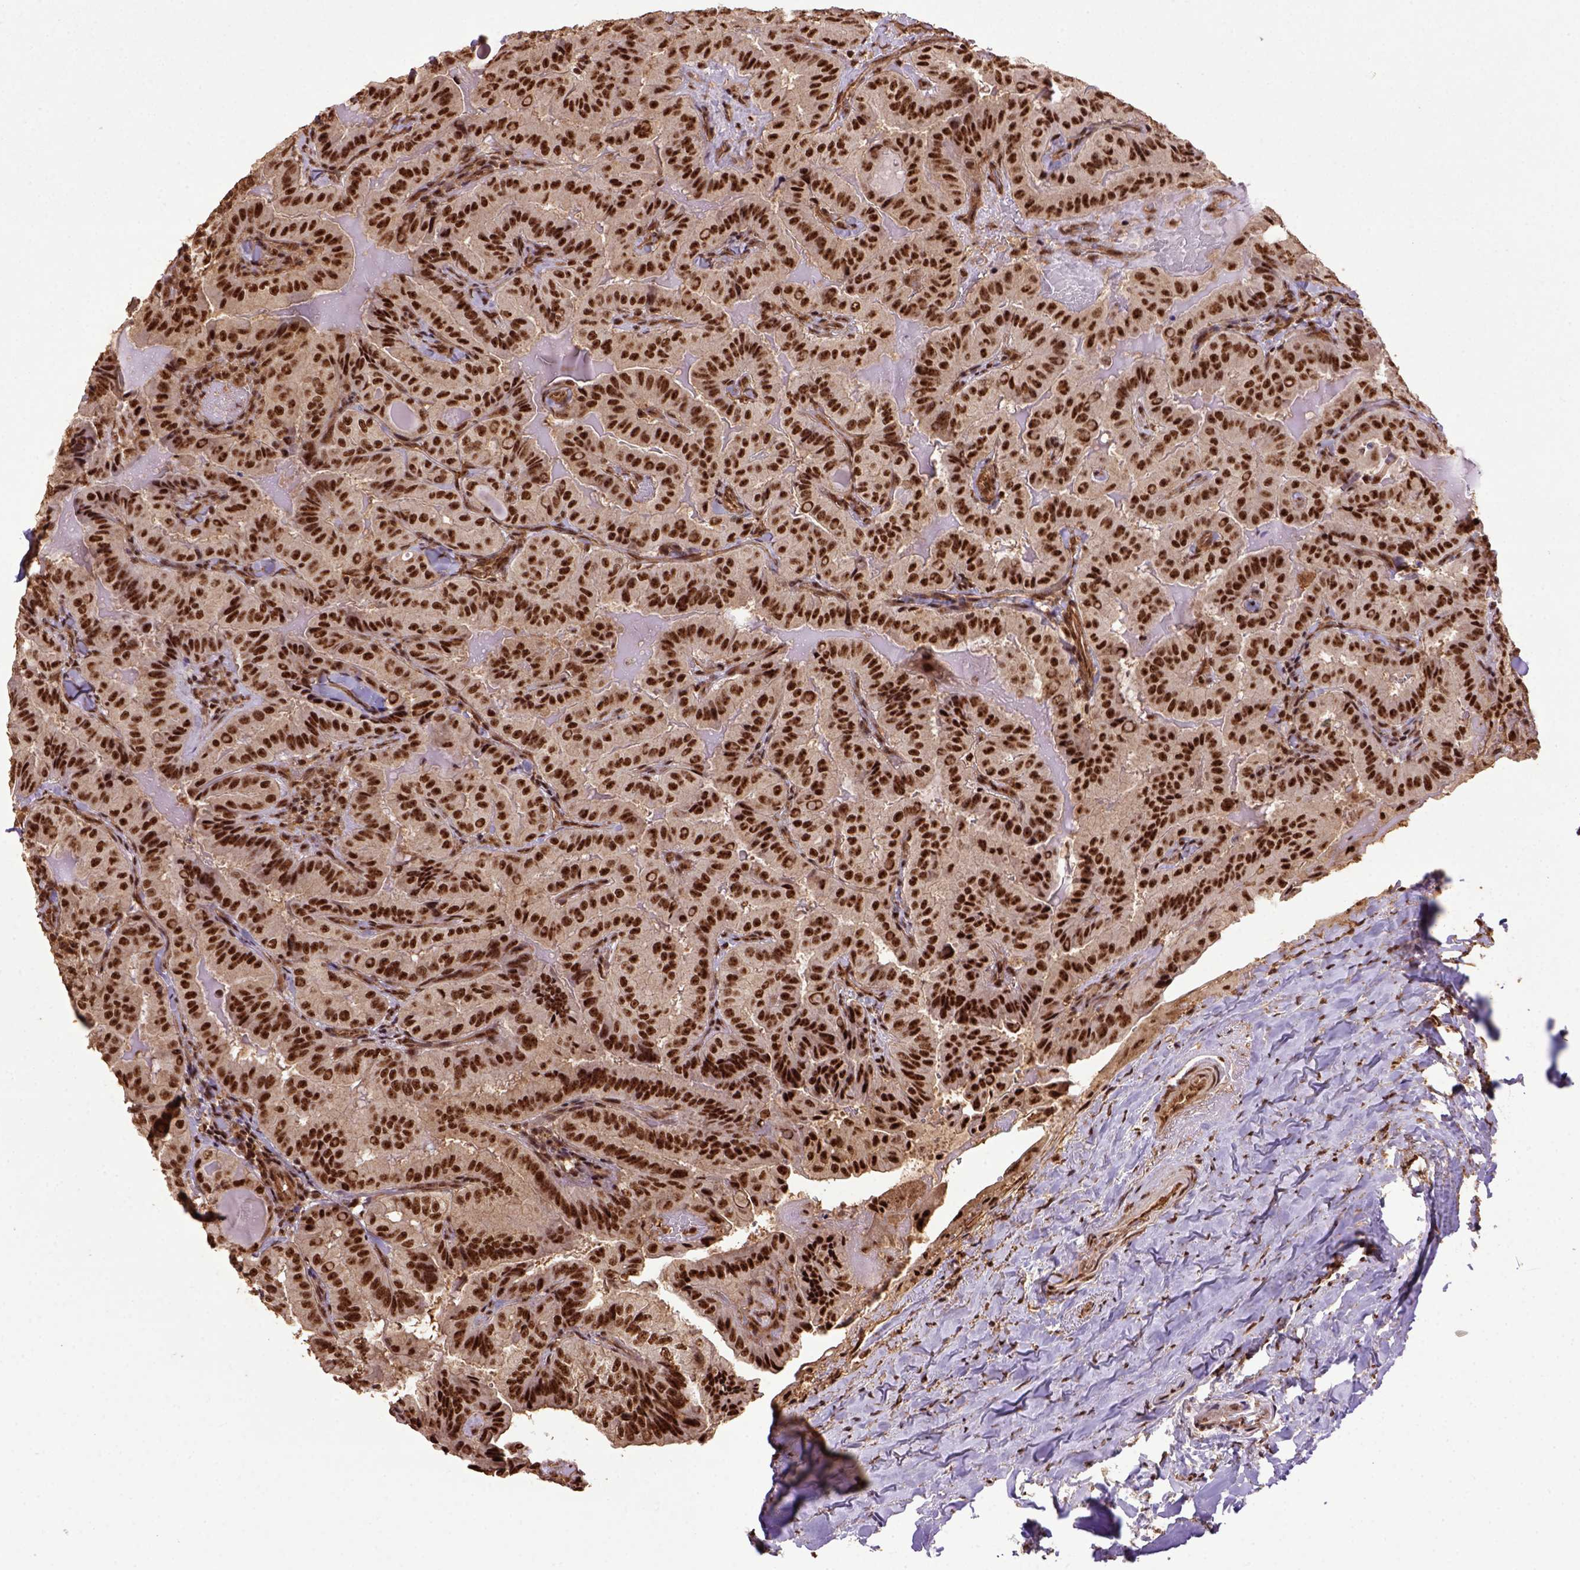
{"staining": {"intensity": "strong", "quantity": ">75%", "location": "nuclear"}, "tissue": "thyroid cancer", "cell_type": "Tumor cells", "image_type": "cancer", "snomed": [{"axis": "morphology", "description": "Papillary adenocarcinoma, NOS"}, {"axis": "topography", "description": "Thyroid gland"}], "caption": "Immunohistochemistry (IHC) staining of thyroid cancer, which reveals high levels of strong nuclear staining in approximately >75% of tumor cells indicating strong nuclear protein positivity. The staining was performed using DAB (3,3'-diaminobenzidine) (brown) for protein detection and nuclei were counterstained in hematoxylin (blue).", "gene": "PPIG", "patient": {"sex": "female", "age": 68}}